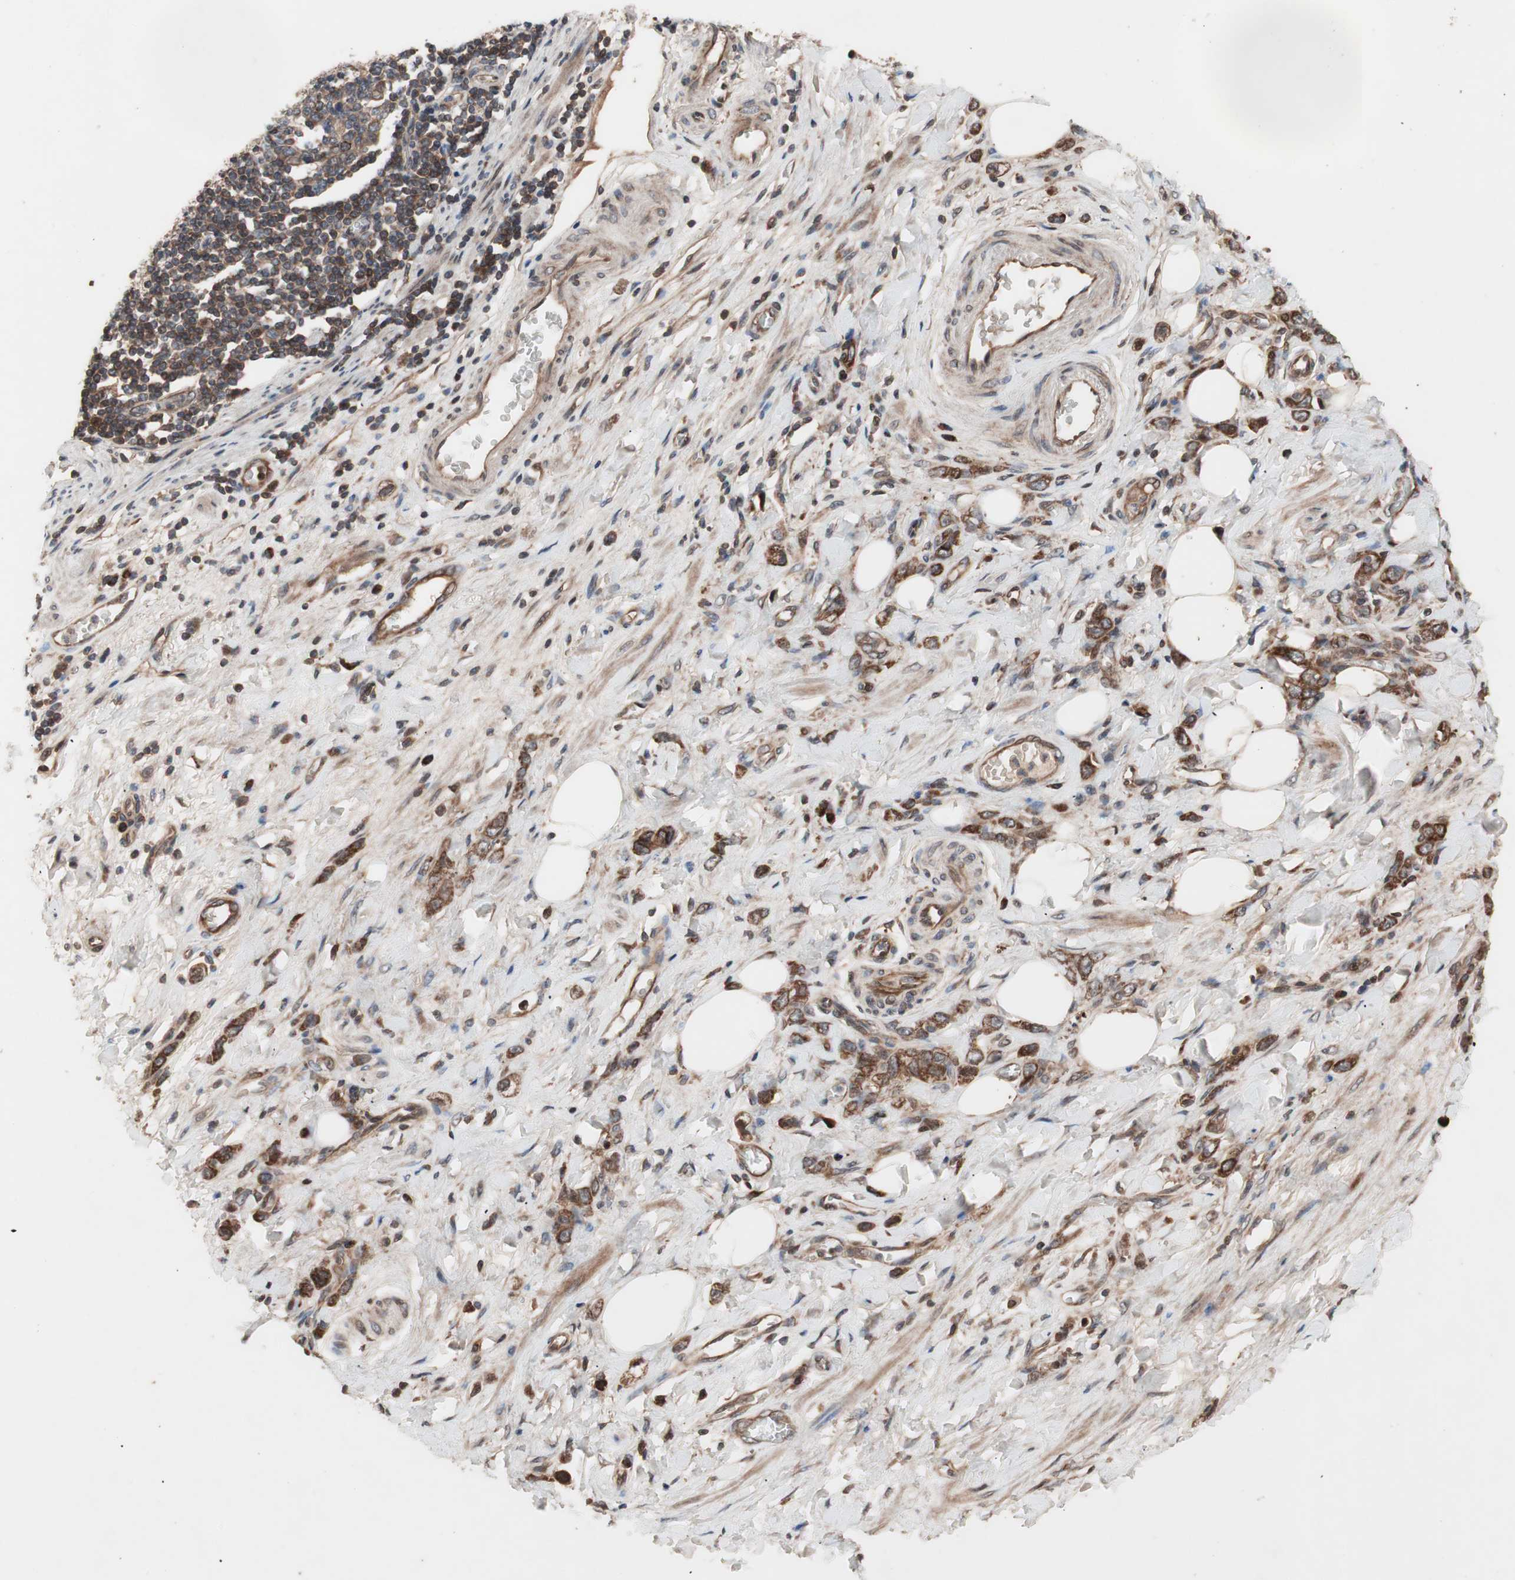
{"staining": {"intensity": "strong", "quantity": ">75%", "location": "cytoplasmic/membranous"}, "tissue": "stomach cancer", "cell_type": "Tumor cells", "image_type": "cancer", "snomed": [{"axis": "morphology", "description": "Adenocarcinoma, NOS"}, {"axis": "topography", "description": "Stomach"}], "caption": "A photomicrograph showing strong cytoplasmic/membranous expression in about >75% of tumor cells in stomach cancer (adenocarcinoma), as visualized by brown immunohistochemical staining.", "gene": "NF2", "patient": {"sex": "male", "age": 82}}